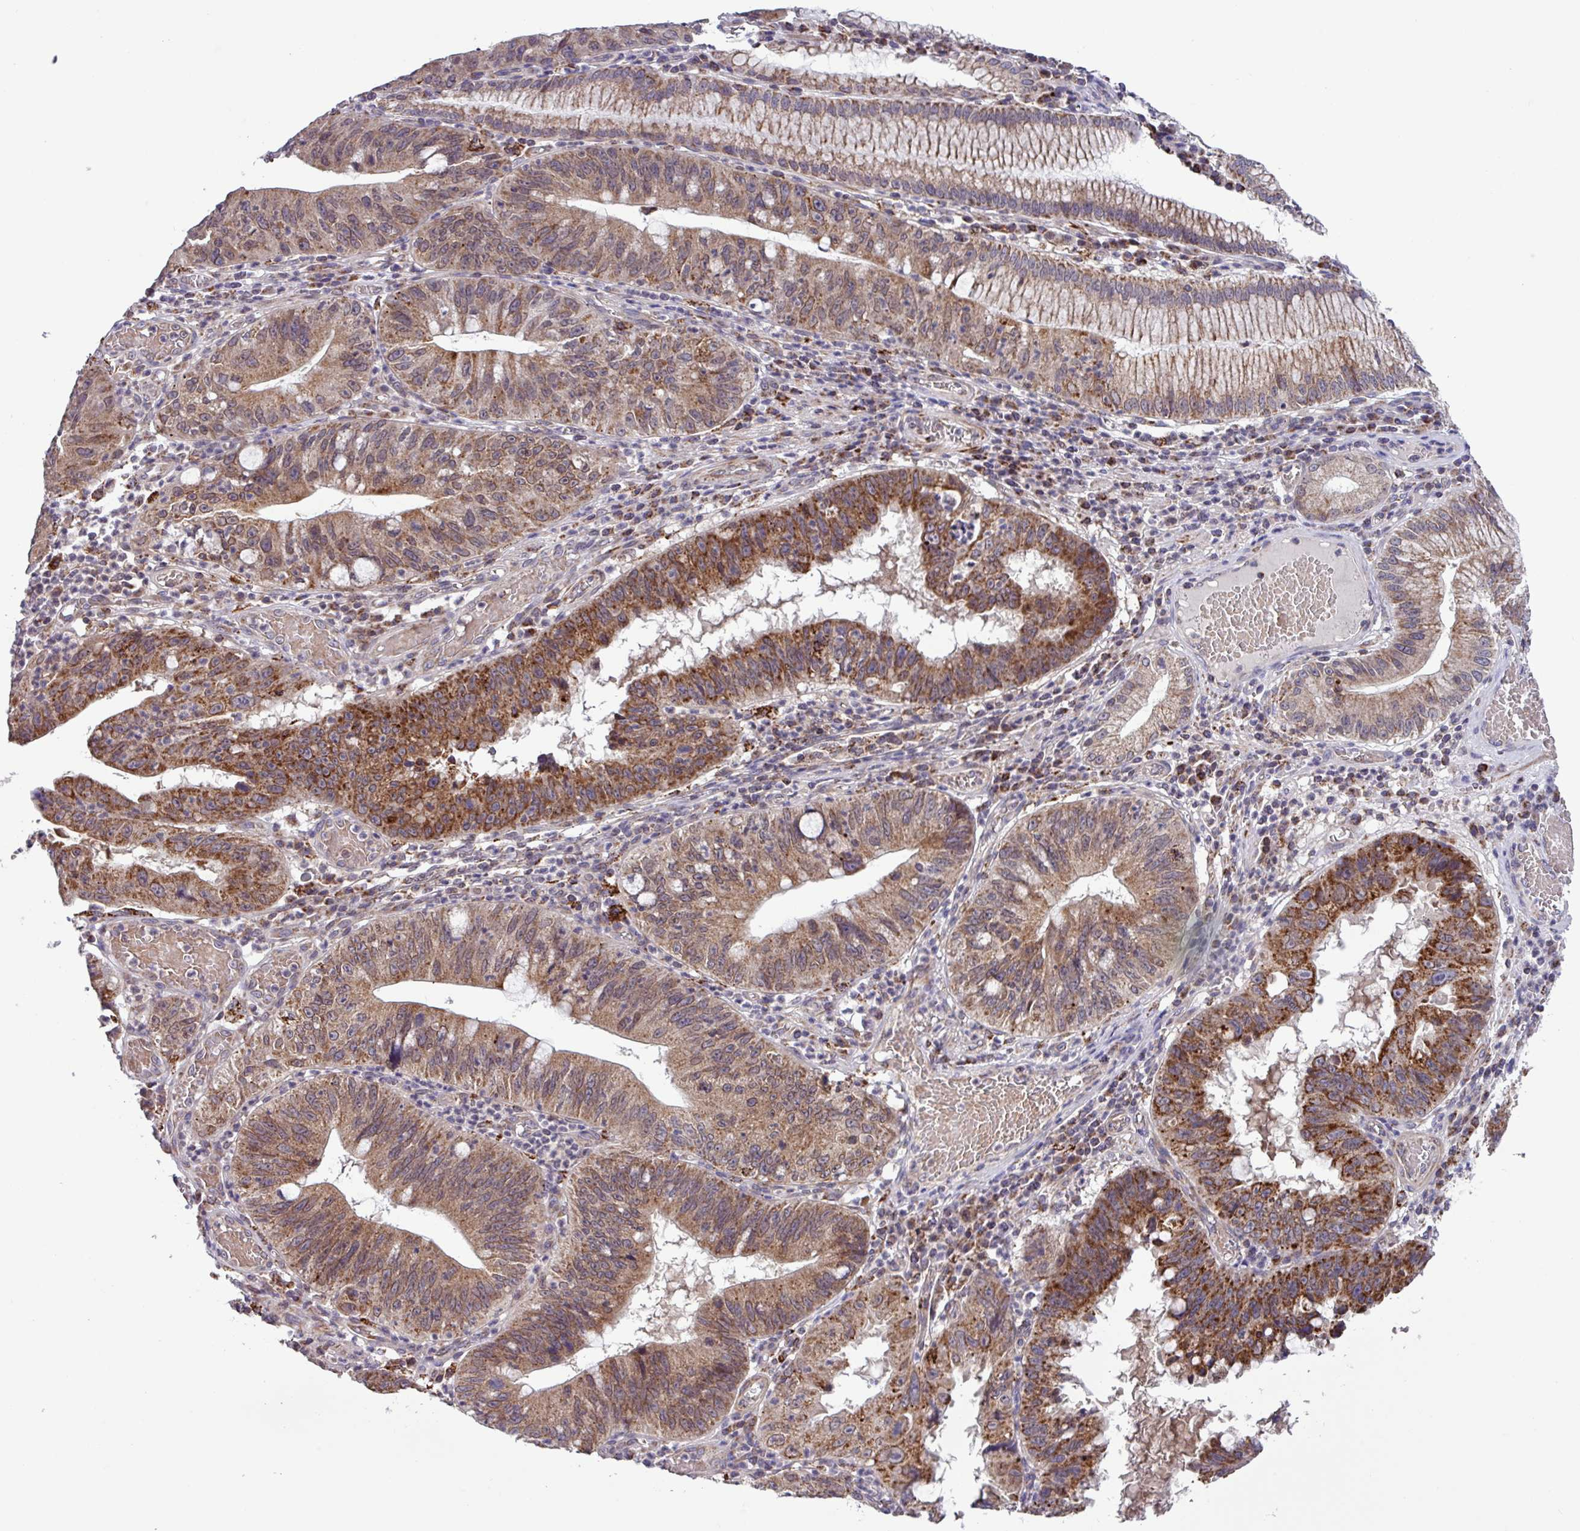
{"staining": {"intensity": "moderate", "quantity": ">75%", "location": "cytoplasmic/membranous"}, "tissue": "stomach cancer", "cell_type": "Tumor cells", "image_type": "cancer", "snomed": [{"axis": "morphology", "description": "Adenocarcinoma, NOS"}, {"axis": "topography", "description": "Stomach"}], "caption": "There is medium levels of moderate cytoplasmic/membranous staining in tumor cells of stomach adenocarcinoma, as demonstrated by immunohistochemical staining (brown color).", "gene": "AKIRIN1", "patient": {"sex": "male", "age": 59}}